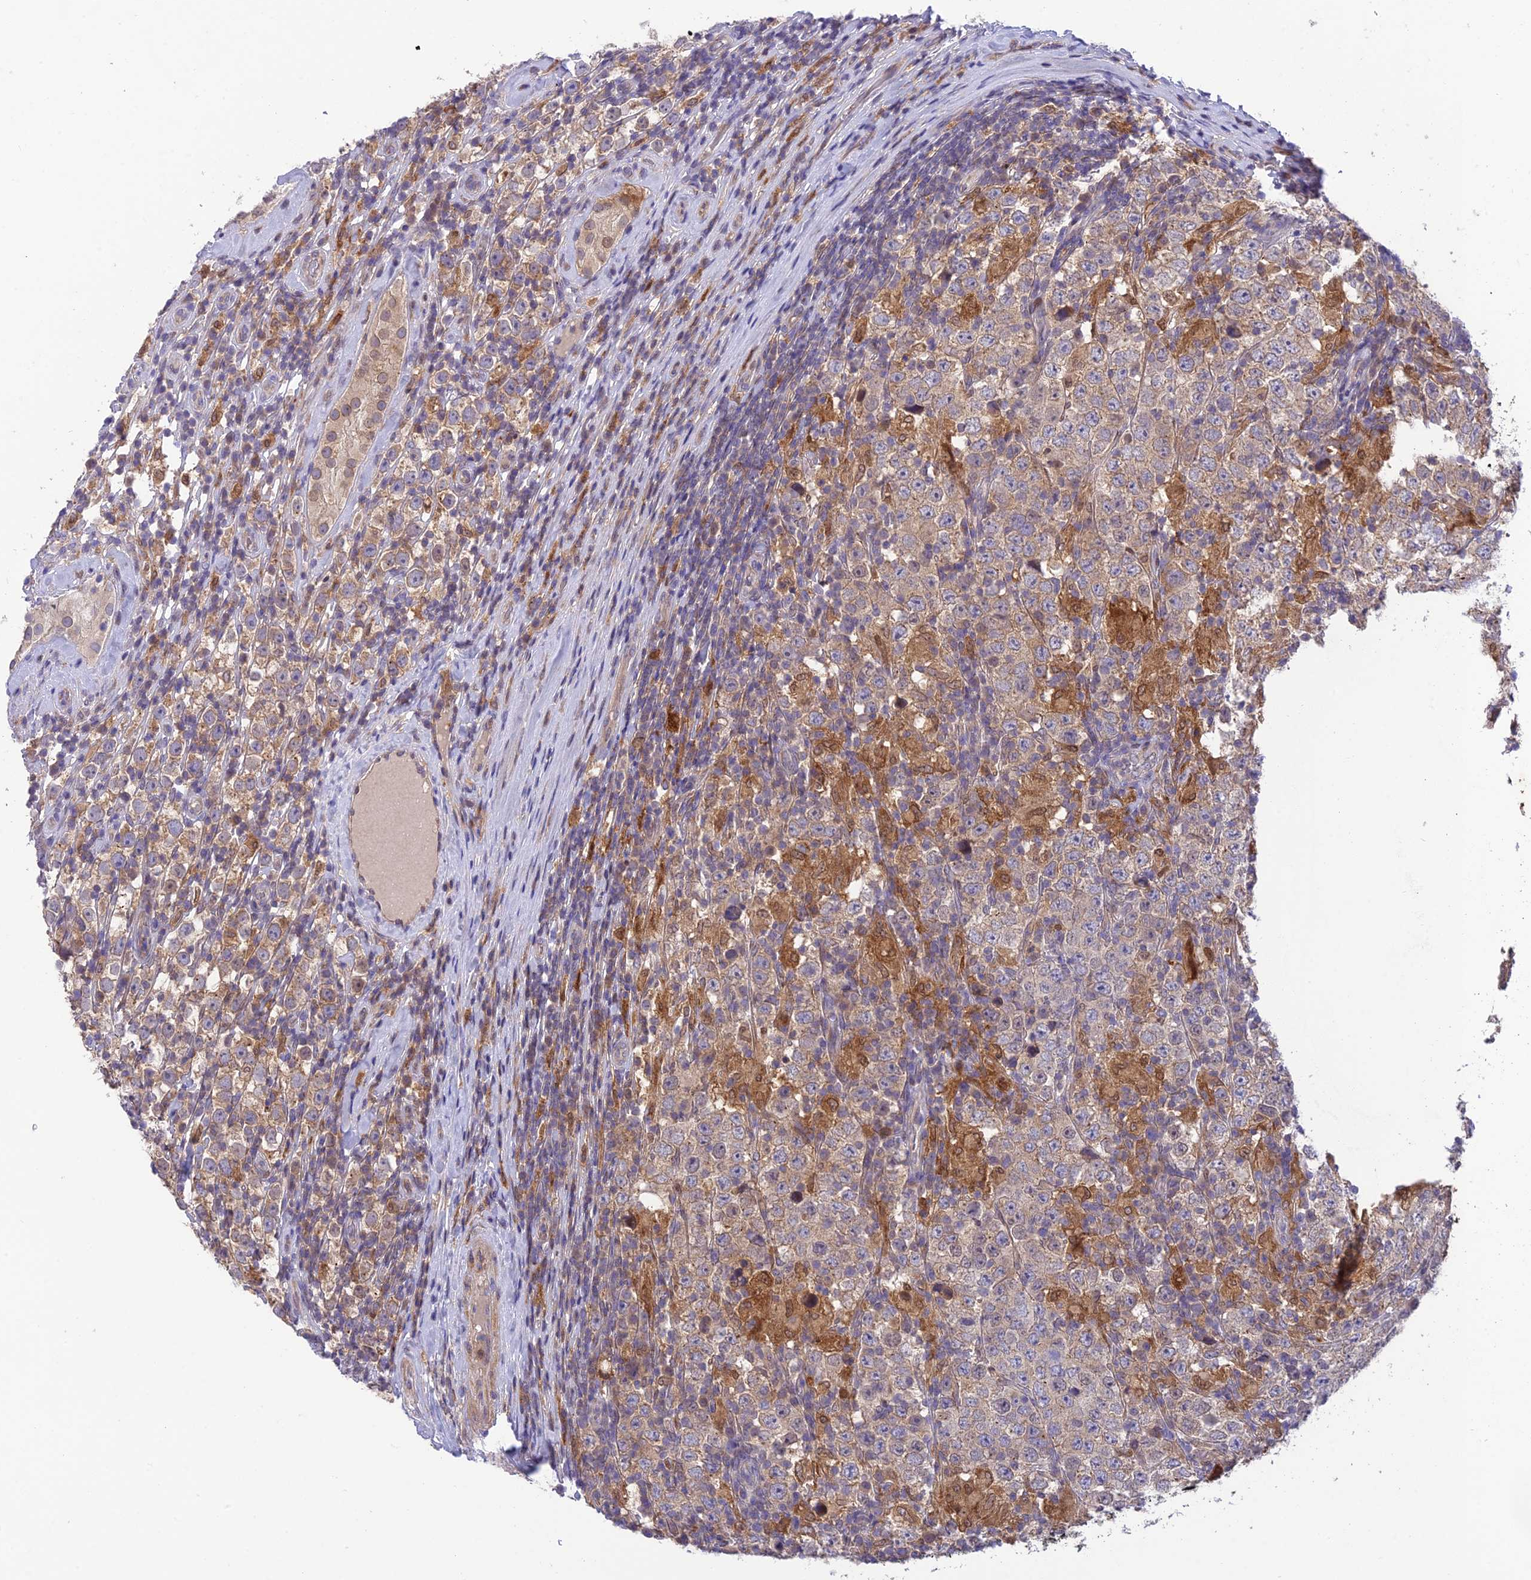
{"staining": {"intensity": "weak", "quantity": ">75%", "location": "cytoplasmic/membranous"}, "tissue": "testis cancer", "cell_type": "Tumor cells", "image_type": "cancer", "snomed": [{"axis": "morphology", "description": "Normal tissue, NOS"}, {"axis": "morphology", "description": "Urothelial carcinoma, High grade"}, {"axis": "morphology", "description": "Seminoma, NOS"}, {"axis": "morphology", "description": "Carcinoma, Embryonal, NOS"}, {"axis": "topography", "description": "Urinary bladder"}, {"axis": "topography", "description": "Testis"}], "caption": "Weak cytoplasmic/membranous staining is seen in approximately >75% of tumor cells in testis cancer. Immunohistochemistry stains the protein of interest in brown and the nuclei are stained blue.", "gene": "BMT2", "patient": {"sex": "male", "age": 41}}